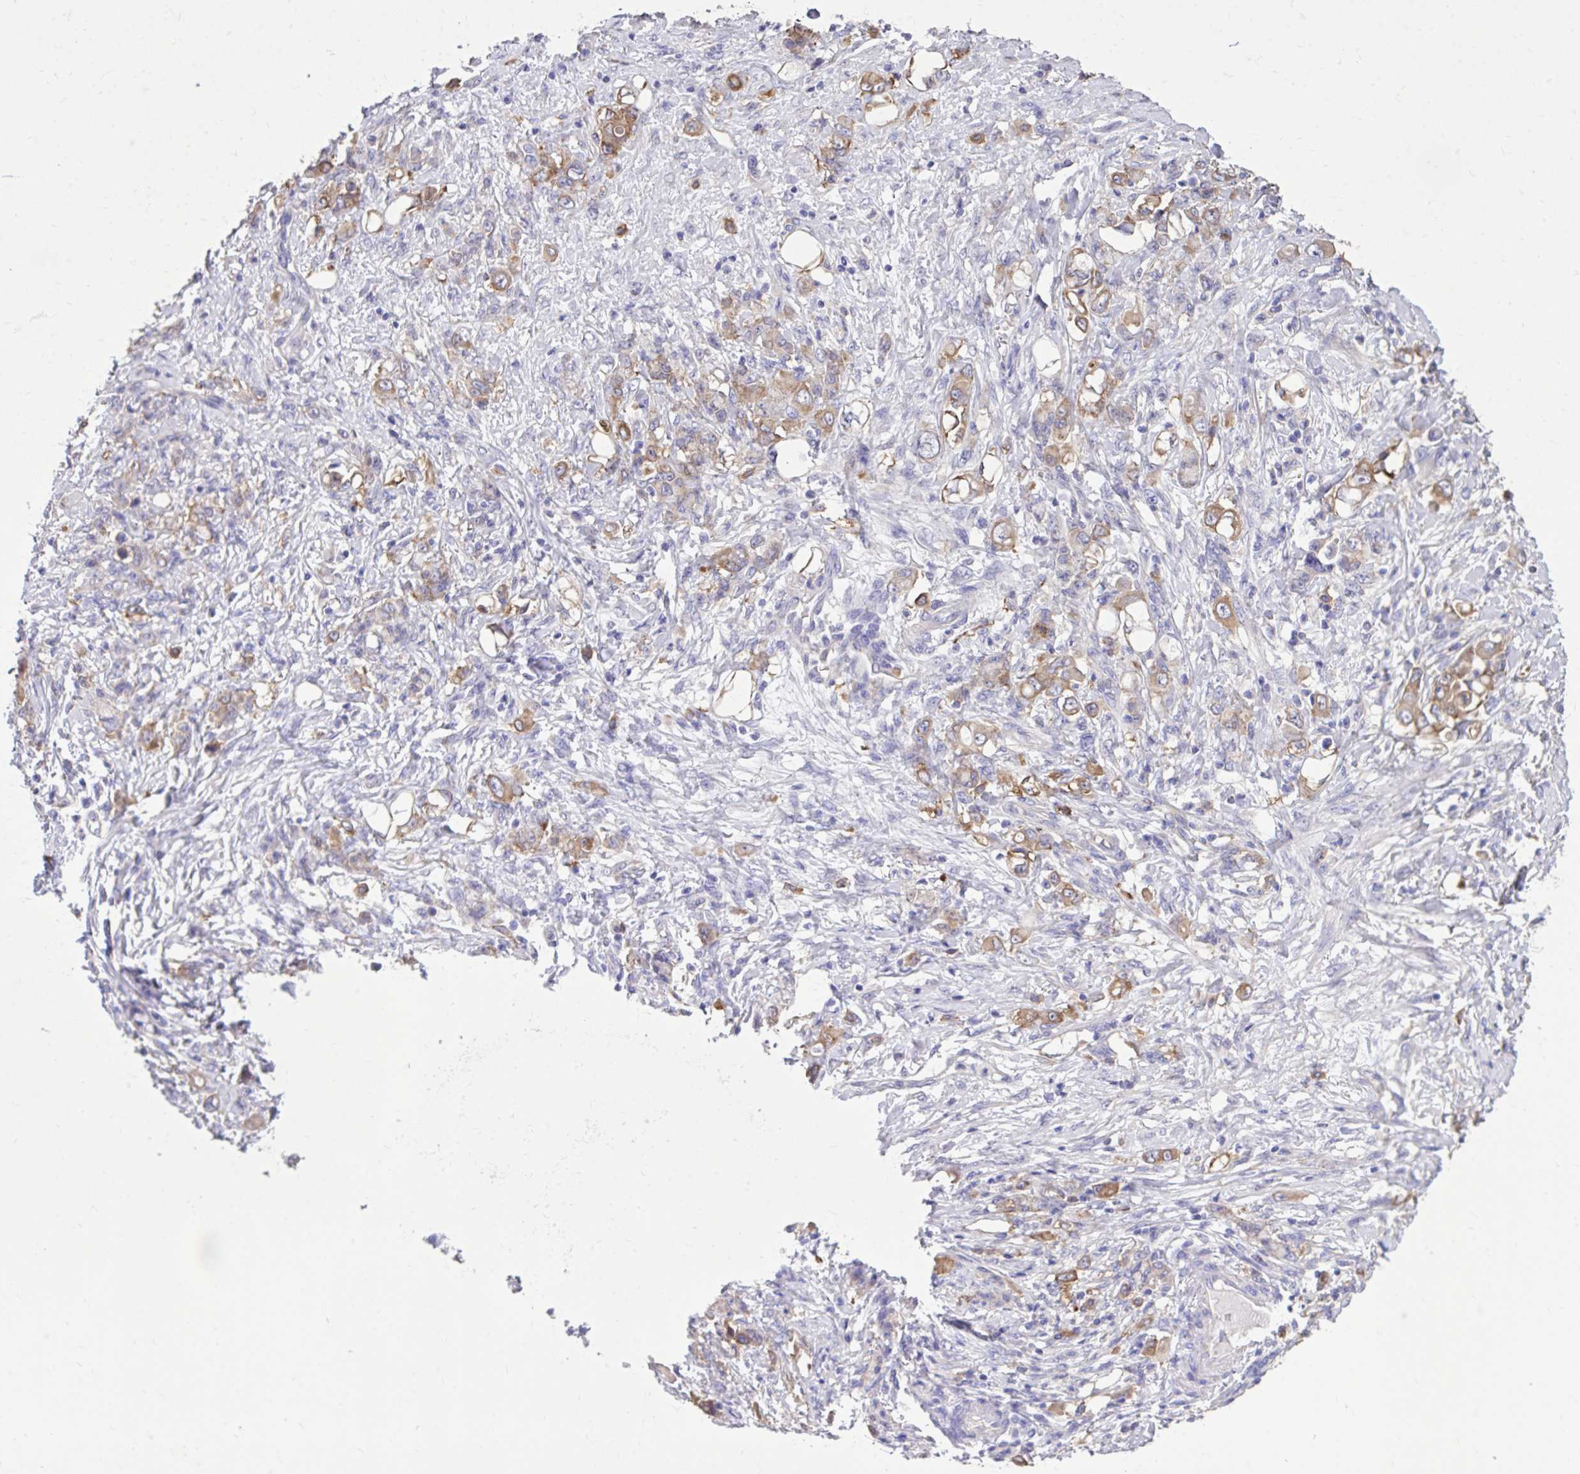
{"staining": {"intensity": "moderate", "quantity": ">75%", "location": "cytoplasmic/membranous"}, "tissue": "stomach cancer", "cell_type": "Tumor cells", "image_type": "cancer", "snomed": [{"axis": "morphology", "description": "Adenocarcinoma, NOS"}, {"axis": "topography", "description": "Stomach"}], "caption": "Stomach cancer stained with a brown dye reveals moderate cytoplasmic/membranous positive staining in about >75% of tumor cells.", "gene": "EPB41L1", "patient": {"sex": "female", "age": 79}}